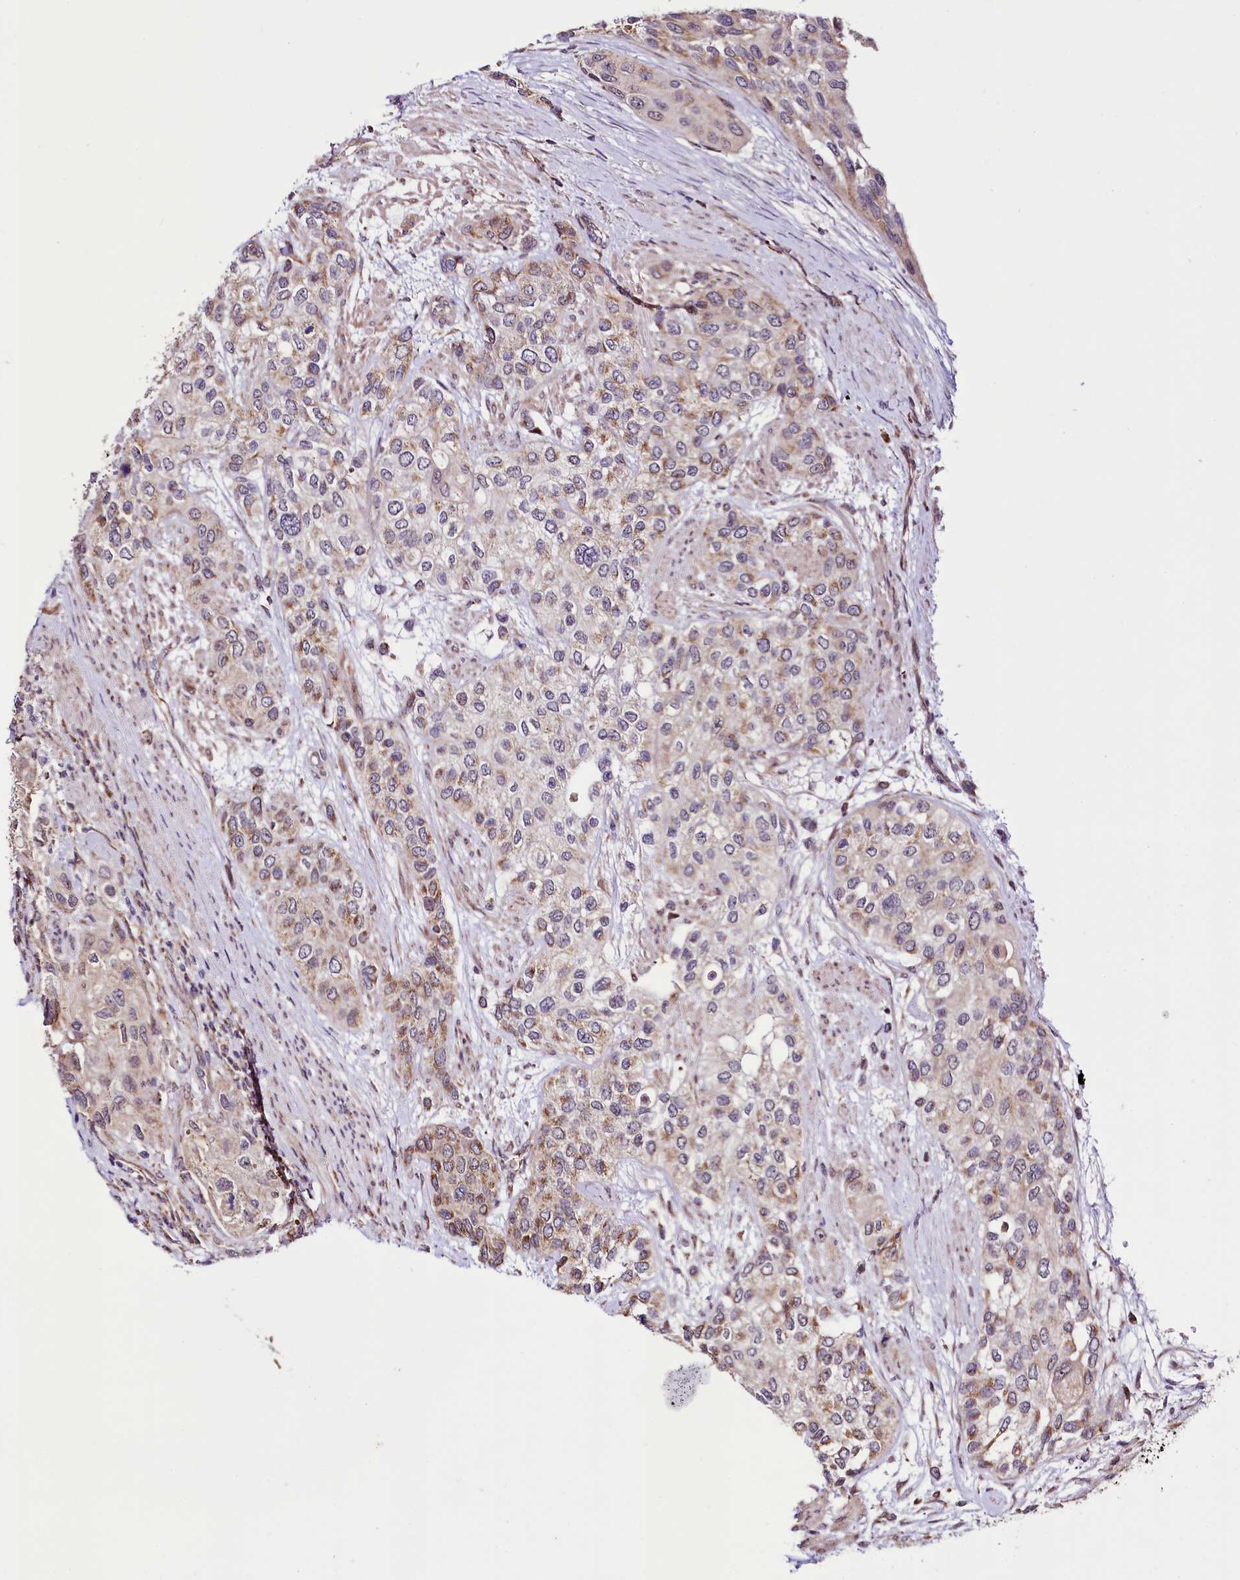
{"staining": {"intensity": "moderate", "quantity": "25%-75%", "location": "cytoplasmic/membranous"}, "tissue": "urothelial cancer", "cell_type": "Tumor cells", "image_type": "cancer", "snomed": [{"axis": "morphology", "description": "Normal tissue, NOS"}, {"axis": "morphology", "description": "Urothelial carcinoma, High grade"}, {"axis": "topography", "description": "Vascular tissue"}, {"axis": "topography", "description": "Urinary bladder"}], "caption": "A brown stain highlights moderate cytoplasmic/membranous positivity of a protein in urothelial cancer tumor cells.", "gene": "ST7", "patient": {"sex": "female", "age": 56}}